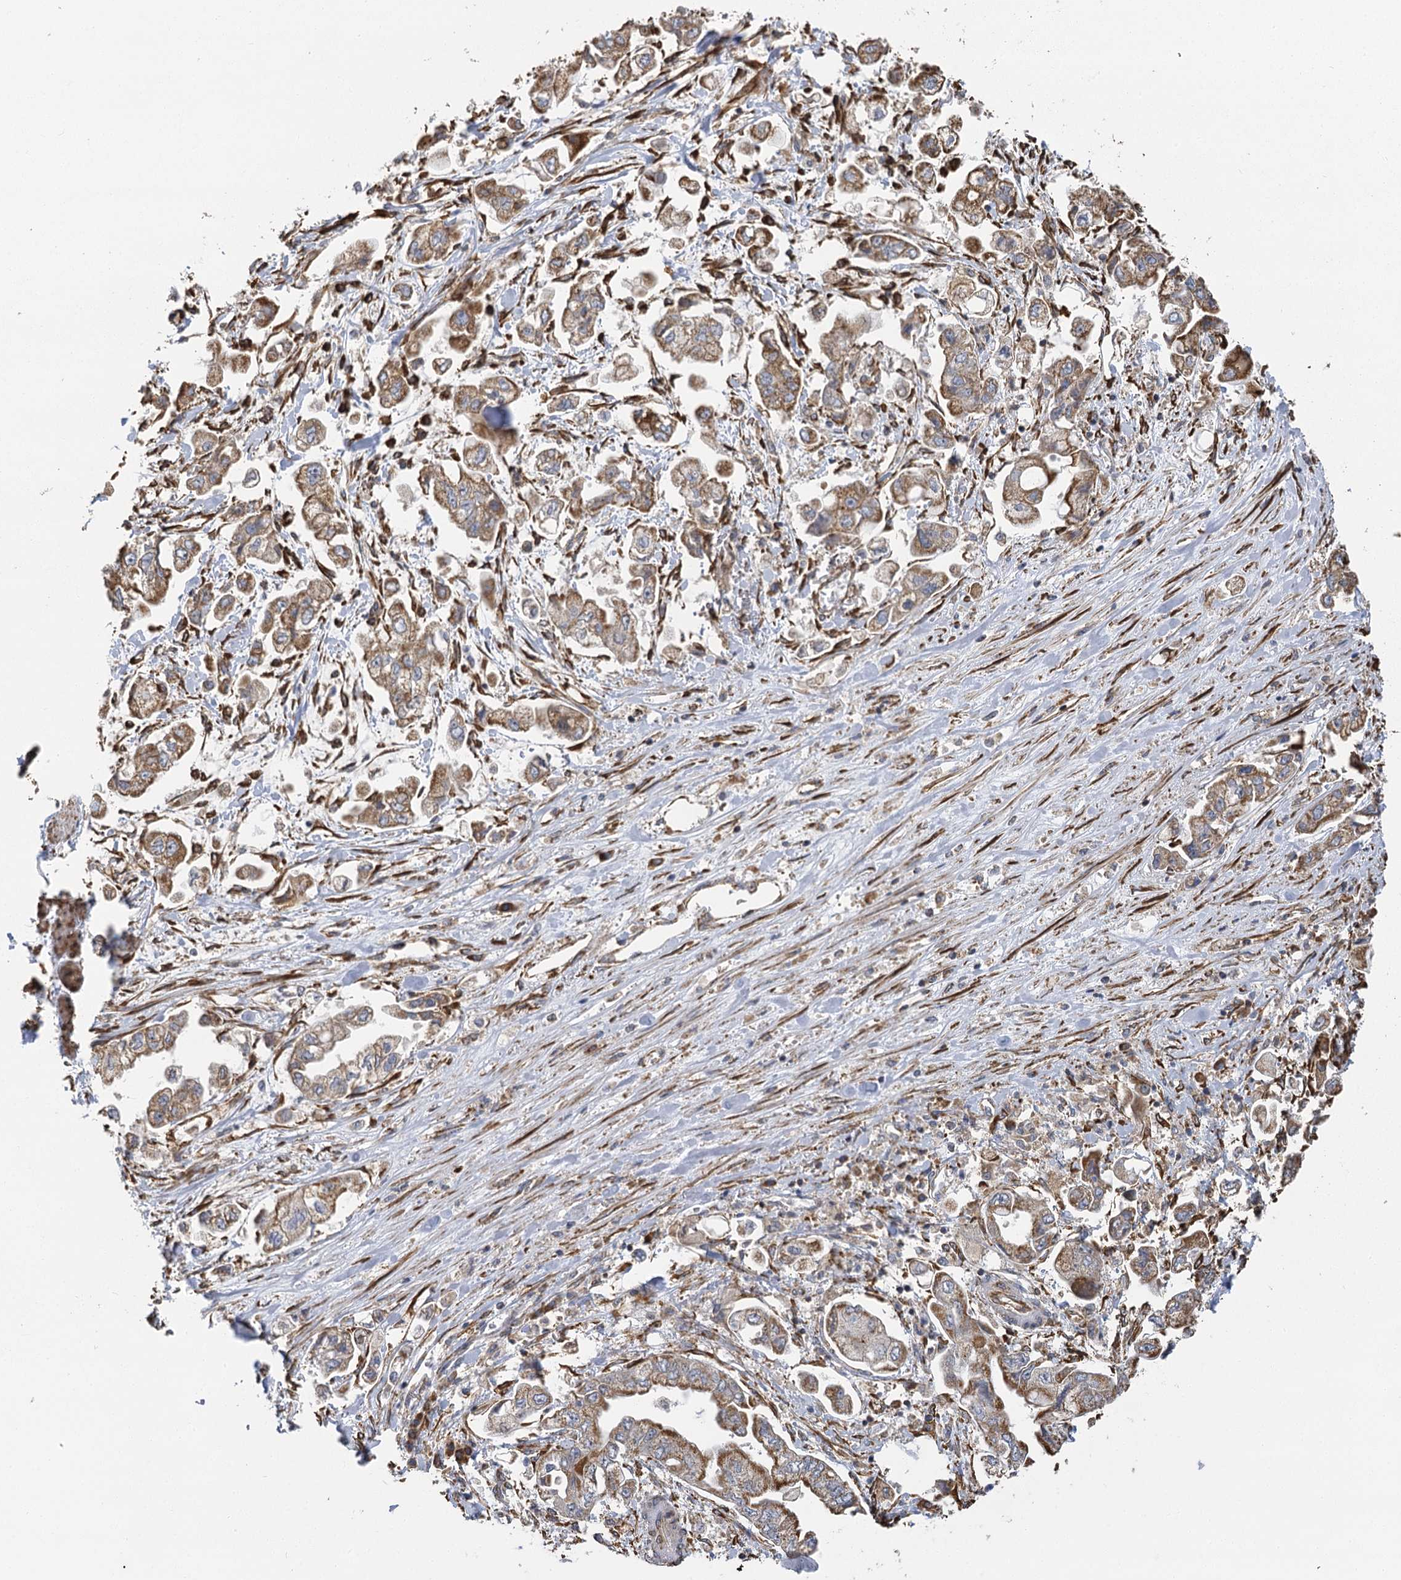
{"staining": {"intensity": "moderate", "quantity": ">75%", "location": "cytoplasmic/membranous"}, "tissue": "stomach cancer", "cell_type": "Tumor cells", "image_type": "cancer", "snomed": [{"axis": "morphology", "description": "Adenocarcinoma, NOS"}, {"axis": "topography", "description": "Stomach"}], "caption": "Brown immunohistochemical staining in adenocarcinoma (stomach) demonstrates moderate cytoplasmic/membranous staining in approximately >75% of tumor cells. (brown staining indicates protein expression, while blue staining denotes nuclei).", "gene": "IL11RA", "patient": {"sex": "male", "age": 62}}